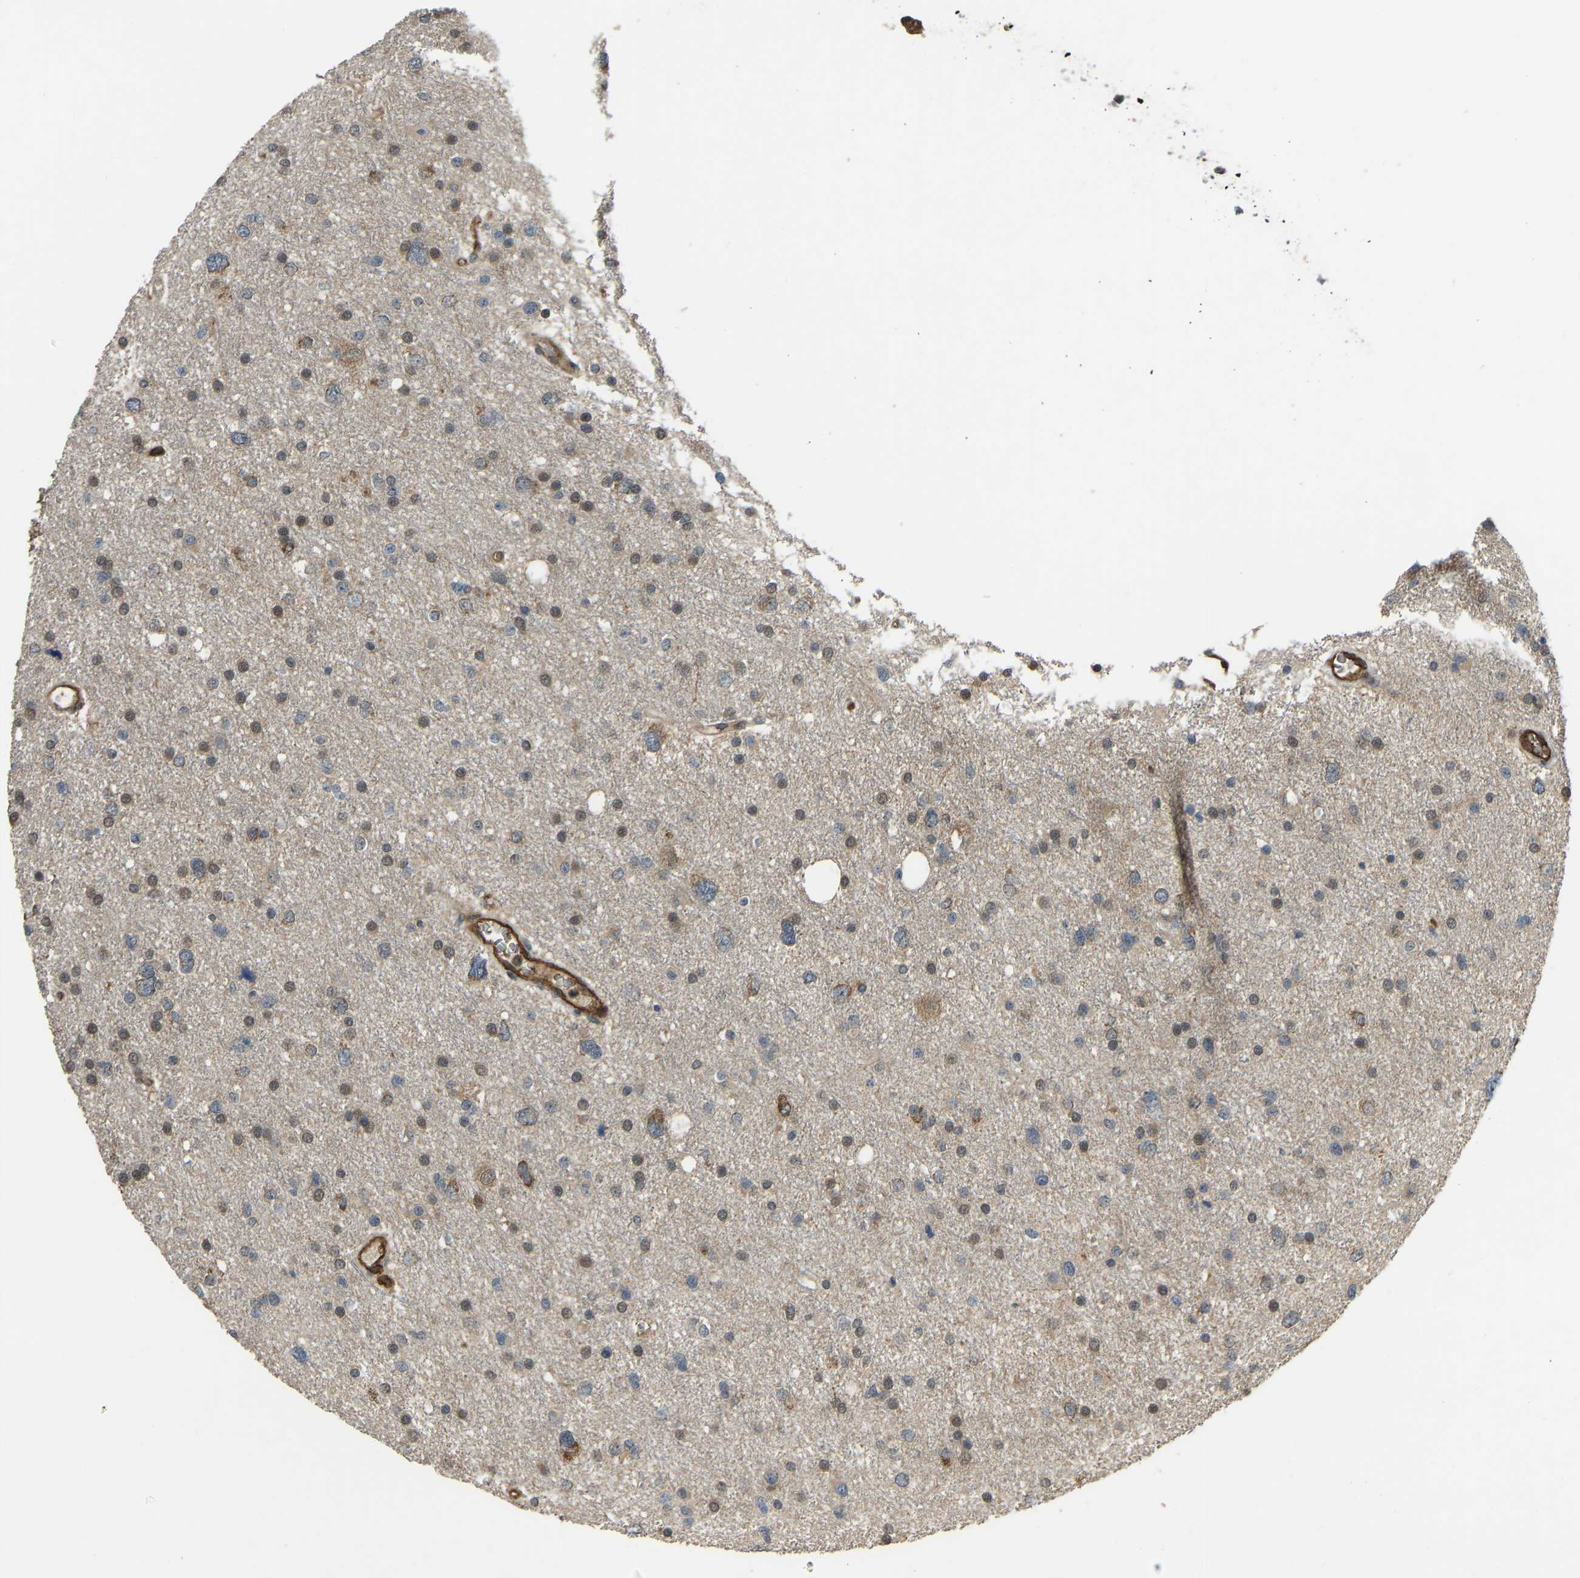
{"staining": {"intensity": "moderate", "quantity": "25%-75%", "location": "nuclear"}, "tissue": "glioma", "cell_type": "Tumor cells", "image_type": "cancer", "snomed": [{"axis": "morphology", "description": "Glioma, malignant, Low grade"}, {"axis": "topography", "description": "Brain"}], "caption": "Tumor cells exhibit medium levels of moderate nuclear expression in approximately 25%-75% of cells in human malignant low-grade glioma. The protein is stained brown, and the nuclei are stained in blue (DAB IHC with brightfield microscopy, high magnification).", "gene": "CCT8", "patient": {"sex": "female", "age": 37}}